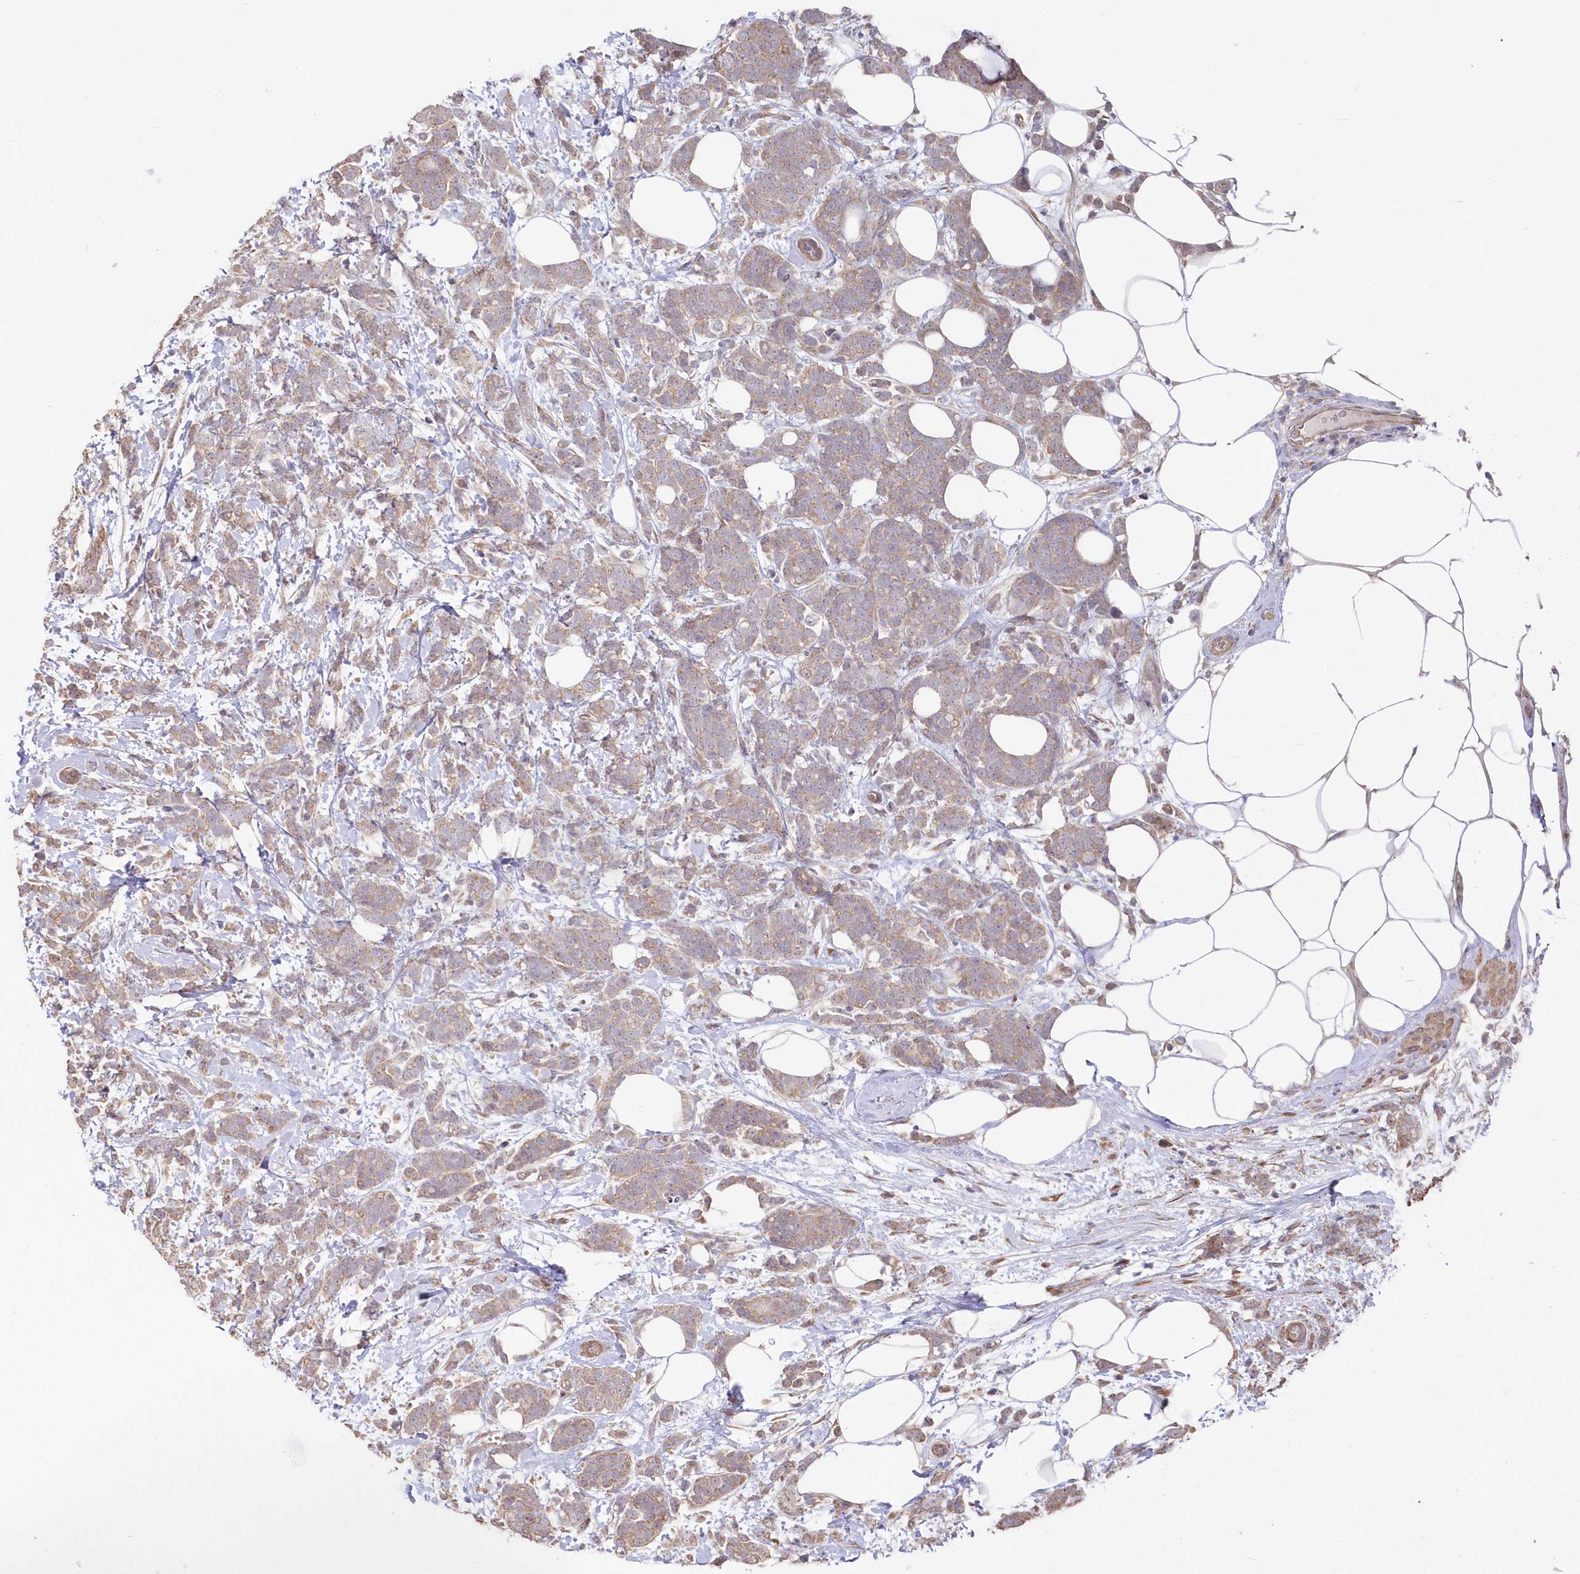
{"staining": {"intensity": "weak", "quantity": "25%-75%", "location": "cytoplasmic/membranous"}, "tissue": "breast cancer", "cell_type": "Tumor cells", "image_type": "cancer", "snomed": [{"axis": "morphology", "description": "Lobular carcinoma"}, {"axis": "topography", "description": "Breast"}], "caption": "Protein staining of lobular carcinoma (breast) tissue reveals weak cytoplasmic/membranous positivity in about 25%-75% of tumor cells.", "gene": "TBCA", "patient": {"sex": "female", "age": 58}}